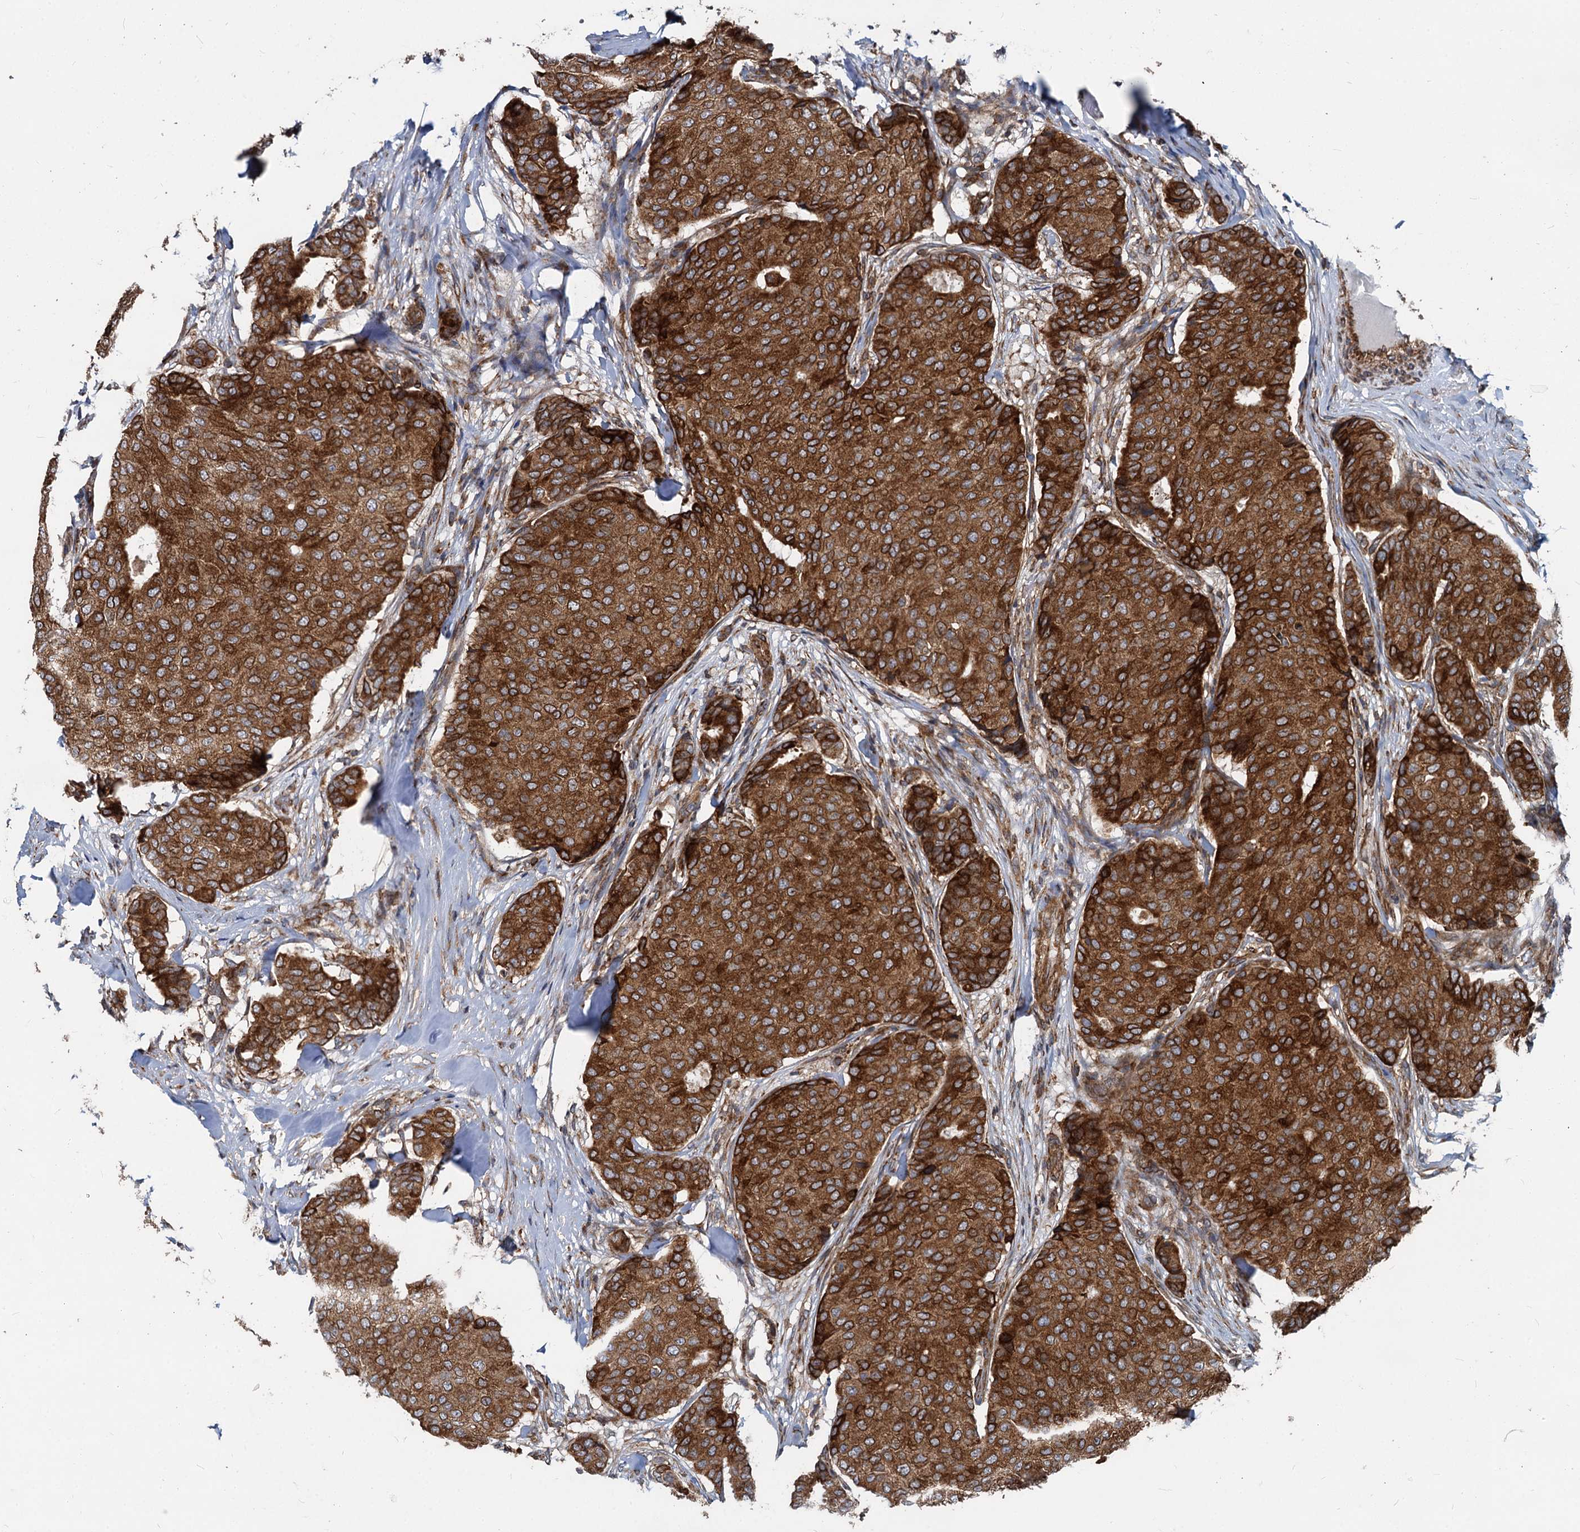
{"staining": {"intensity": "strong", "quantity": ">75%", "location": "cytoplasmic/membranous"}, "tissue": "breast cancer", "cell_type": "Tumor cells", "image_type": "cancer", "snomed": [{"axis": "morphology", "description": "Duct carcinoma"}, {"axis": "topography", "description": "Breast"}], "caption": "An immunohistochemistry image of tumor tissue is shown. Protein staining in brown shows strong cytoplasmic/membranous positivity in infiltrating ductal carcinoma (breast) within tumor cells.", "gene": "STIM1", "patient": {"sex": "female", "age": 75}}